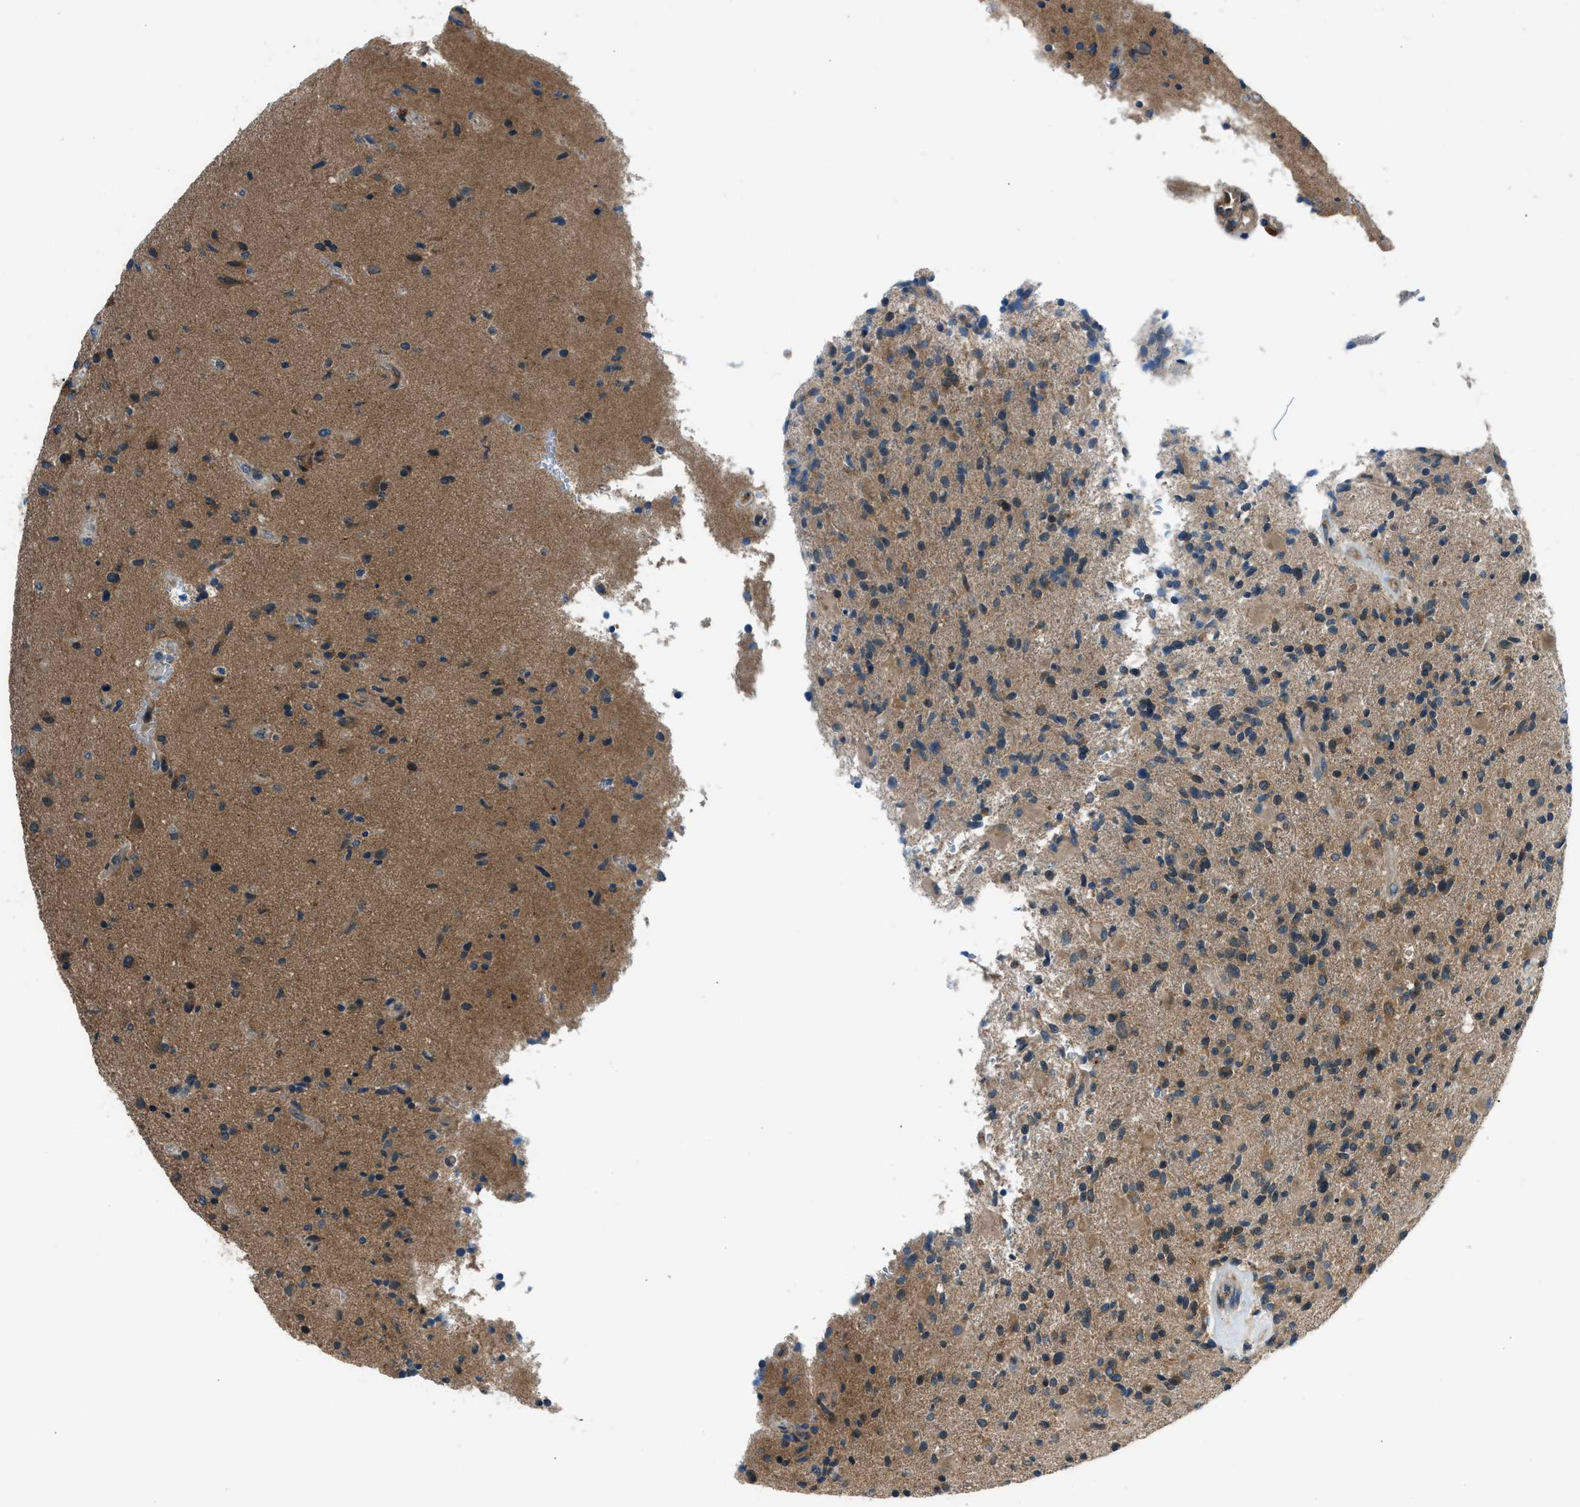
{"staining": {"intensity": "moderate", "quantity": ">75%", "location": "cytoplasmic/membranous"}, "tissue": "glioma", "cell_type": "Tumor cells", "image_type": "cancer", "snomed": [{"axis": "morphology", "description": "Glioma, malignant, High grade"}, {"axis": "topography", "description": "Brain"}], "caption": "The image shows a brown stain indicating the presence of a protein in the cytoplasmic/membranous of tumor cells in glioma. The protein of interest is shown in brown color, while the nuclei are stained blue.", "gene": "EDARADD", "patient": {"sex": "male", "age": 72}}